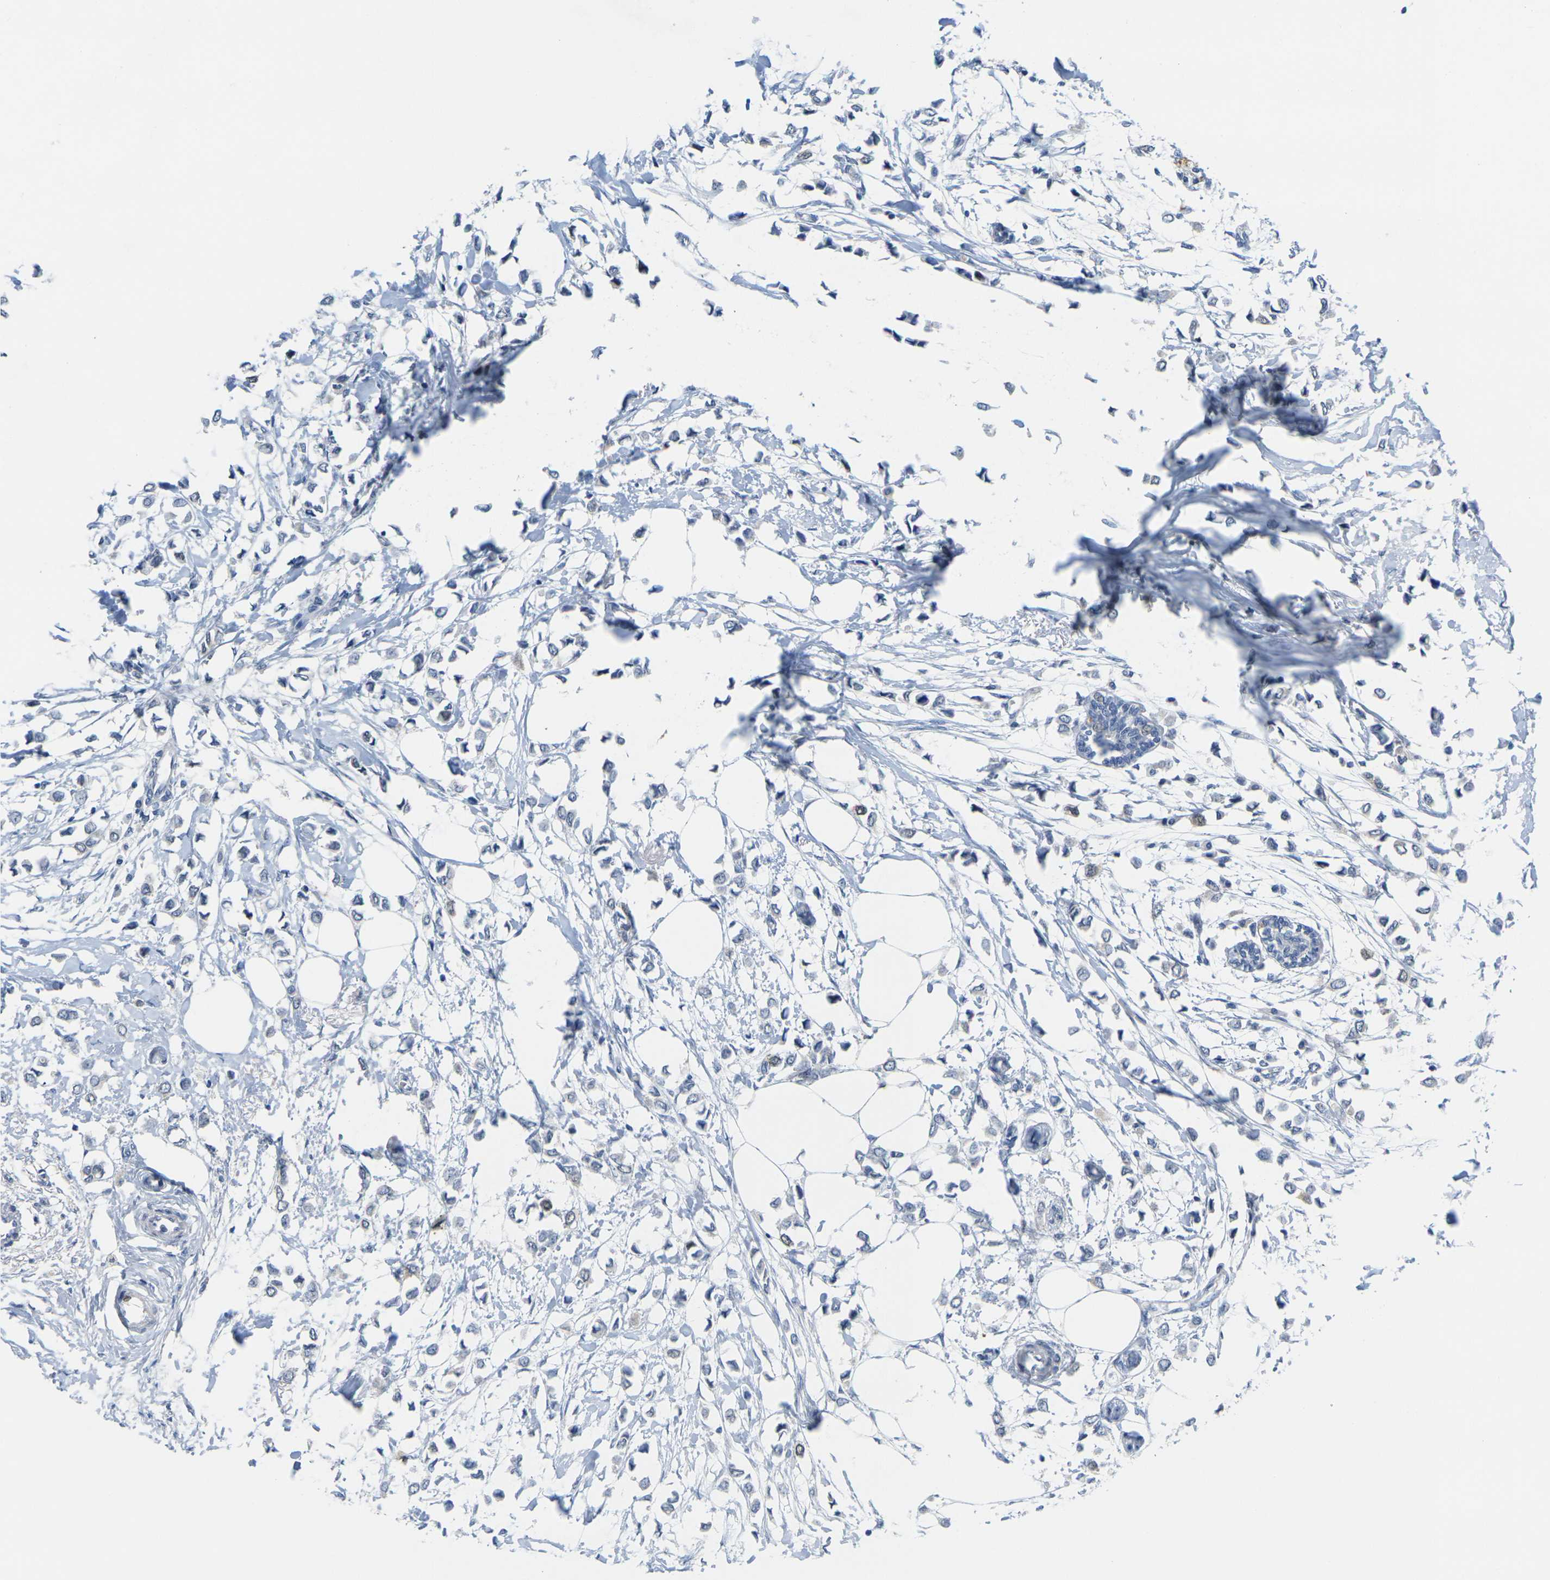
{"staining": {"intensity": "negative", "quantity": "none", "location": "none"}, "tissue": "breast cancer", "cell_type": "Tumor cells", "image_type": "cancer", "snomed": [{"axis": "morphology", "description": "Lobular carcinoma"}, {"axis": "topography", "description": "Breast"}], "caption": "Immunohistochemistry histopathology image of neoplastic tissue: human lobular carcinoma (breast) stained with DAB reveals no significant protein positivity in tumor cells.", "gene": "CDK2", "patient": {"sex": "female", "age": 51}}